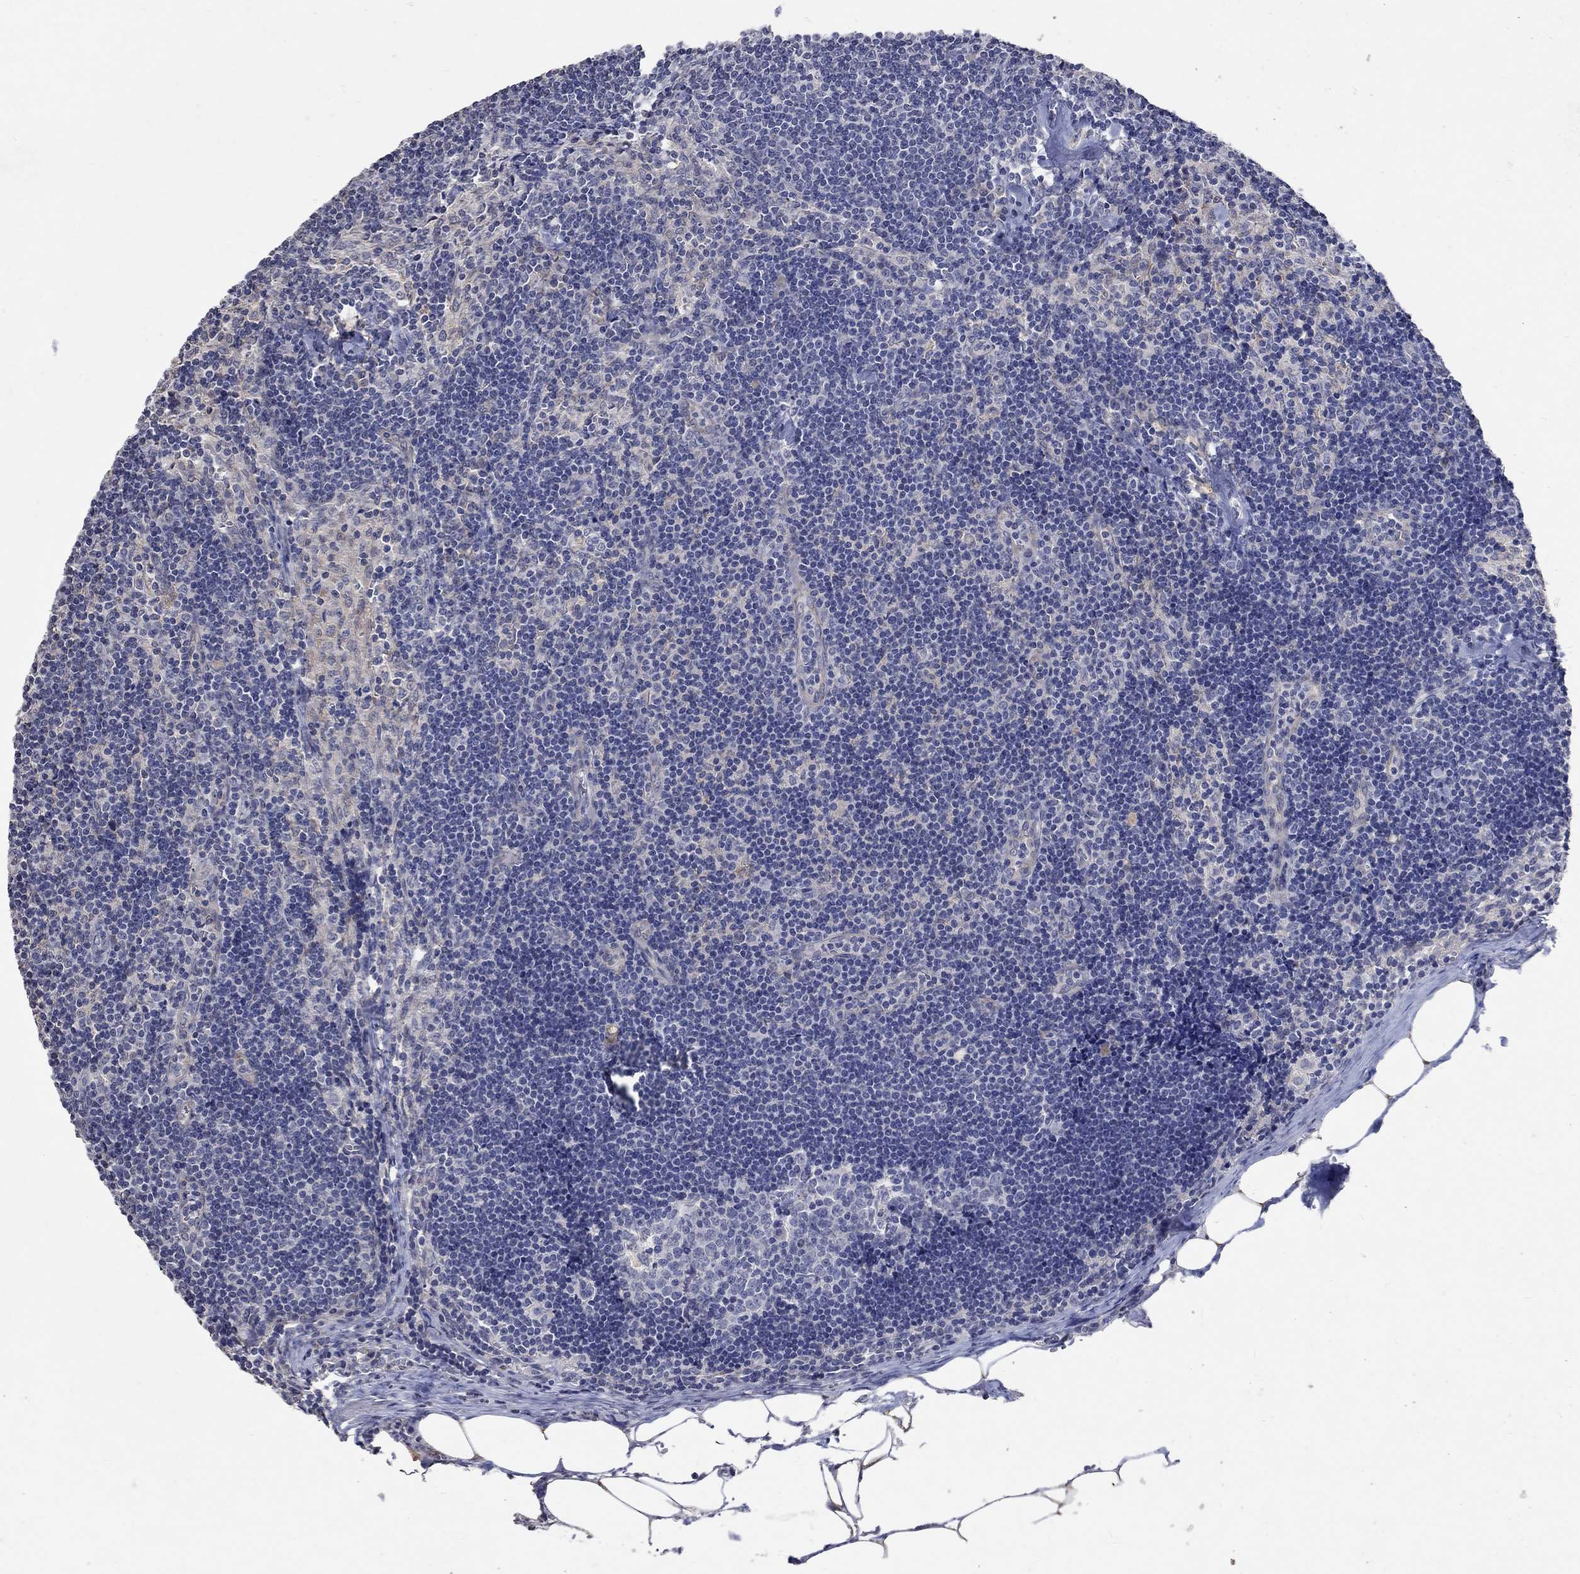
{"staining": {"intensity": "negative", "quantity": "none", "location": "none"}, "tissue": "lymph node", "cell_type": "Non-germinal center cells", "image_type": "normal", "snomed": [{"axis": "morphology", "description": "Normal tissue, NOS"}, {"axis": "topography", "description": "Lymph node"}], "caption": "Image shows no protein staining in non-germinal center cells of normal lymph node. (Immunohistochemistry (ihc), brightfield microscopy, high magnification).", "gene": "TMEM169", "patient": {"sex": "female", "age": 51}}